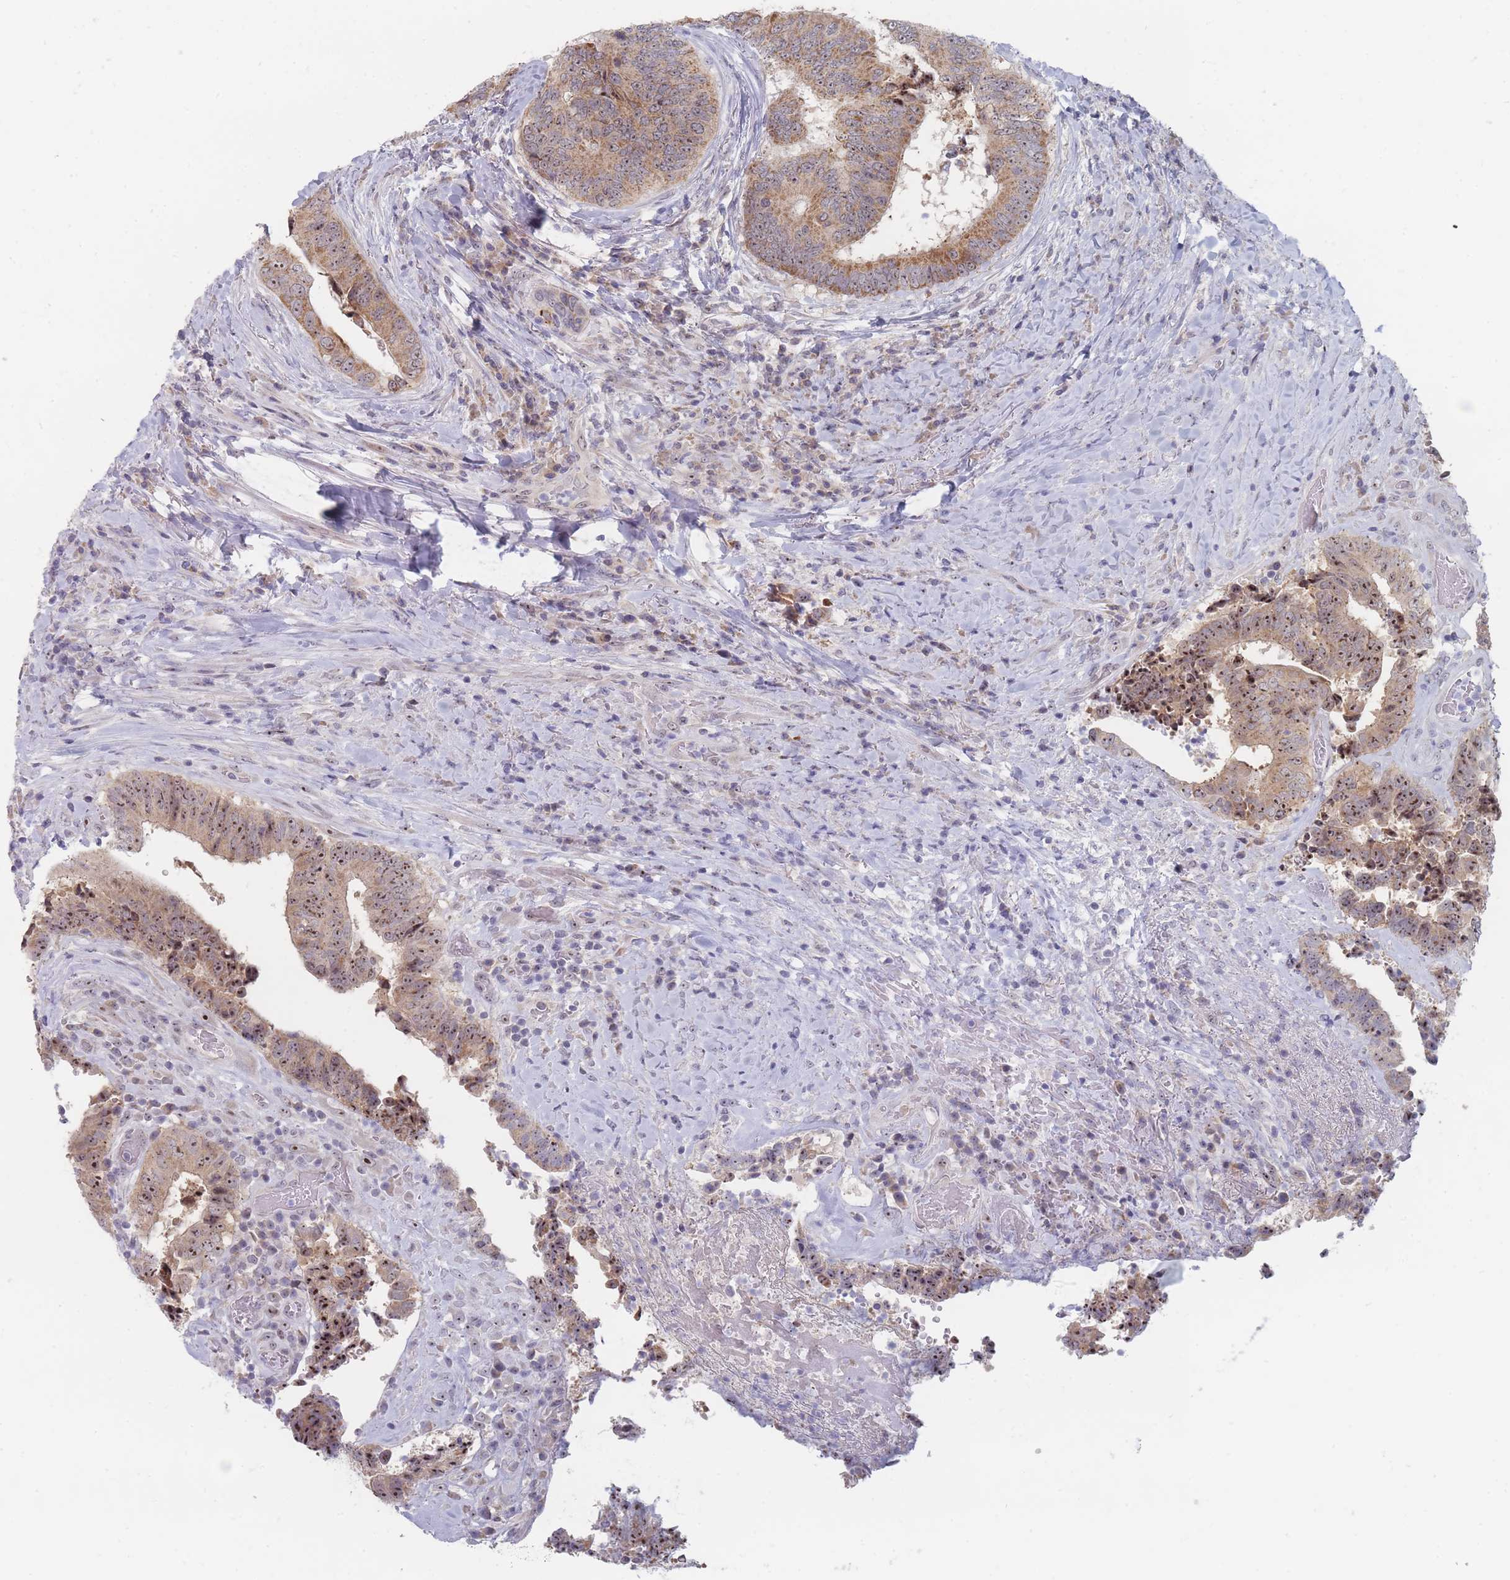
{"staining": {"intensity": "strong", "quantity": ">75%", "location": "cytoplasmic/membranous,nuclear"}, "tissue": "colorectal cancer", "cell_type": "Tumor cells", "image_type": "cancer", "snomed": [{"axis": "morphology", "description": "Adenocarcinoma, NOS"}, {"axis": "topography", "description": "Rectum"}], "caption": "Colorectal cancer stained with IHC shows strong cytoplasmic/membranous and nuclear staining in about >75% of tumor cells.", "gene": "RNF8", "patient": {"sex": "male", "age": 72}}